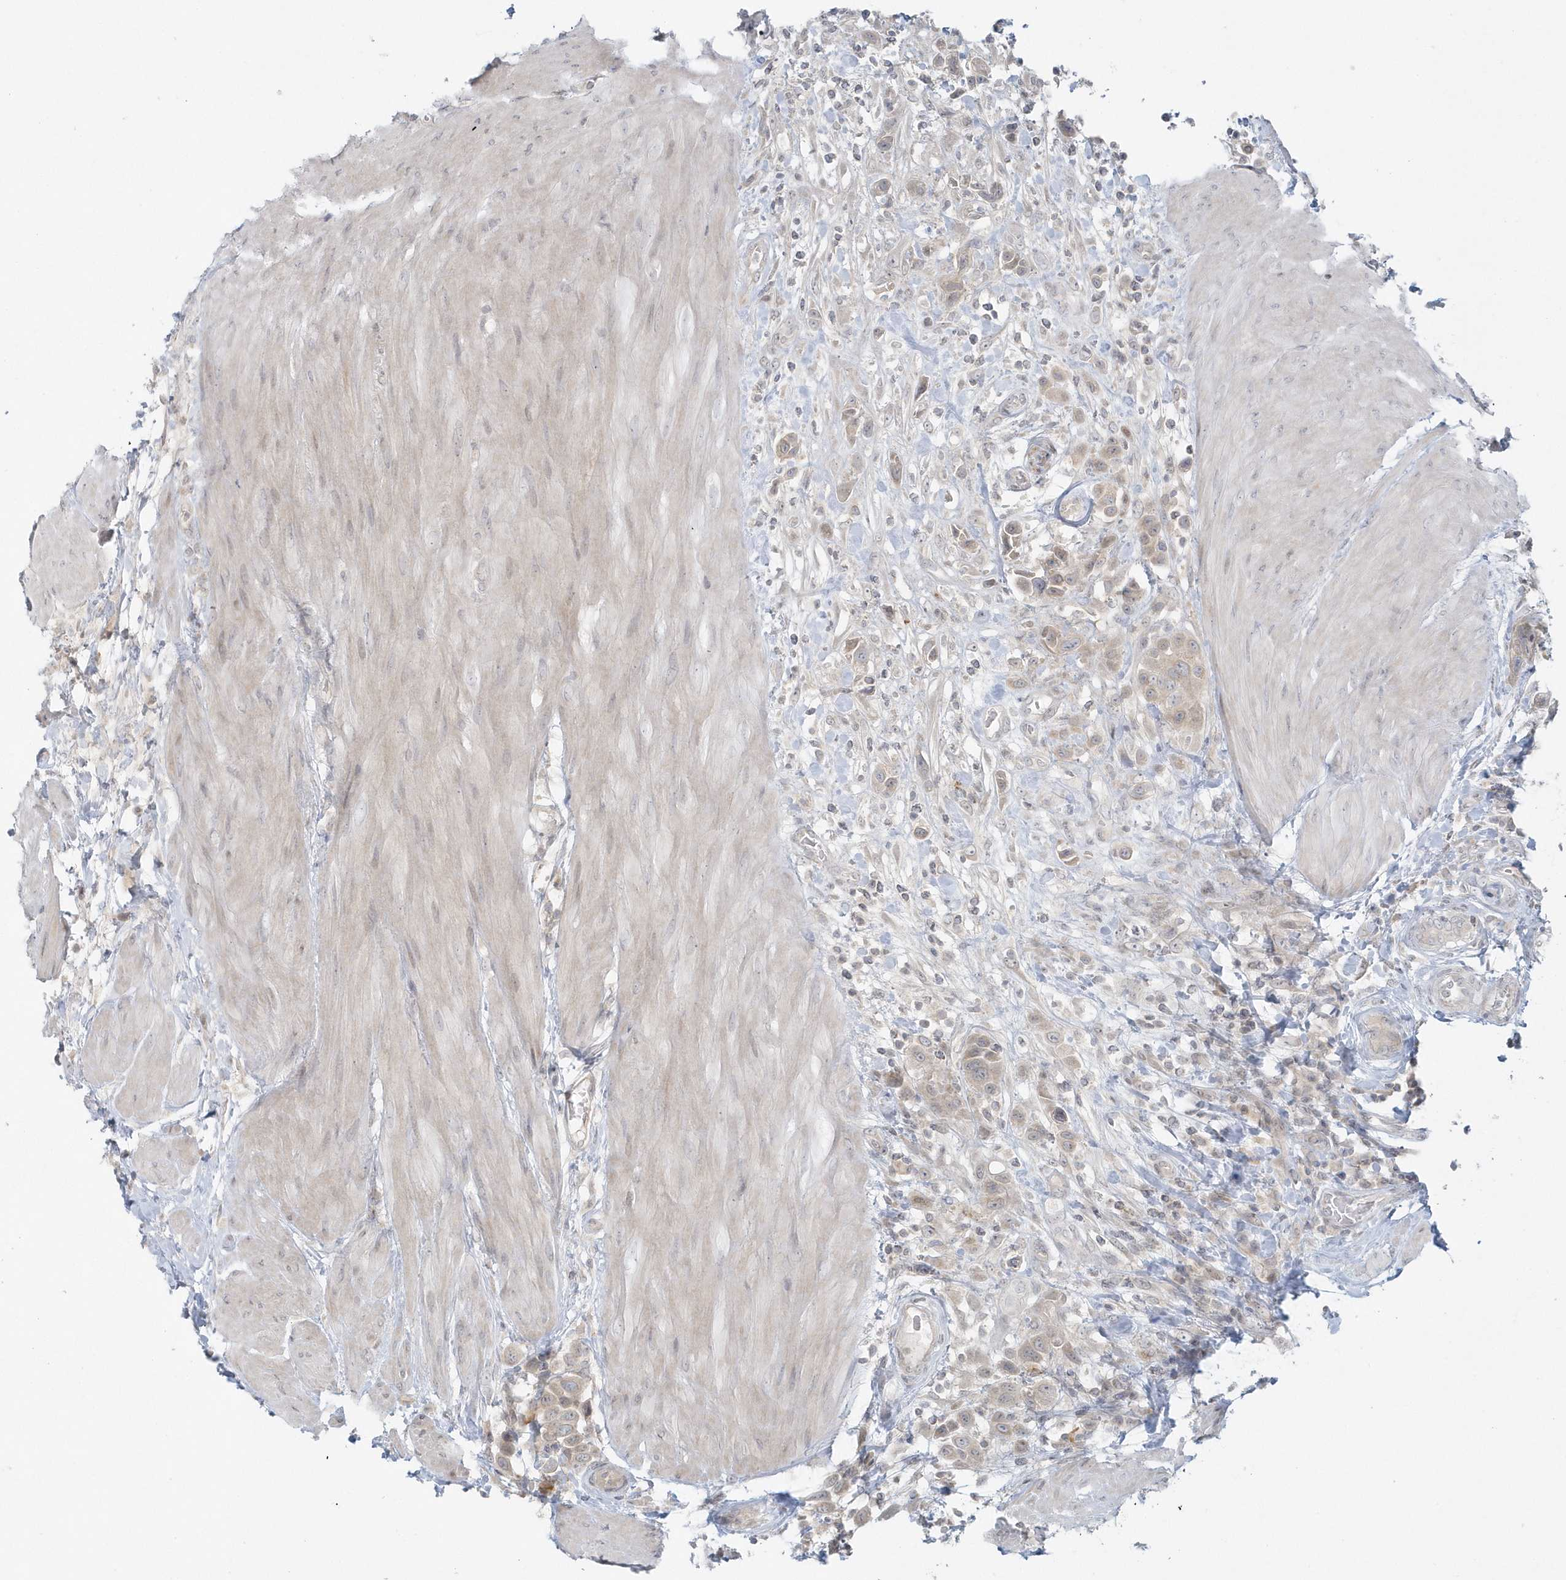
{"staining": {"intensity": "weak", "quantity": "<25%", "location": "cytoplasmic/membranous"}, "tissue": "urothelial cancer", "cell_type": "Tumor cells", "image_type": "cancer", "snomed": [{"axis": "morphology", "description": "Urothelial carcinoma, High grade"}, {"axis": "topography", "description": "Urinary bladder"}], "caption": "The micrograph reveals no staining of tumor cells in urothelial cancer.", "gene": "BLTP3A", "patient": {"sex": "male", "age": 50}}